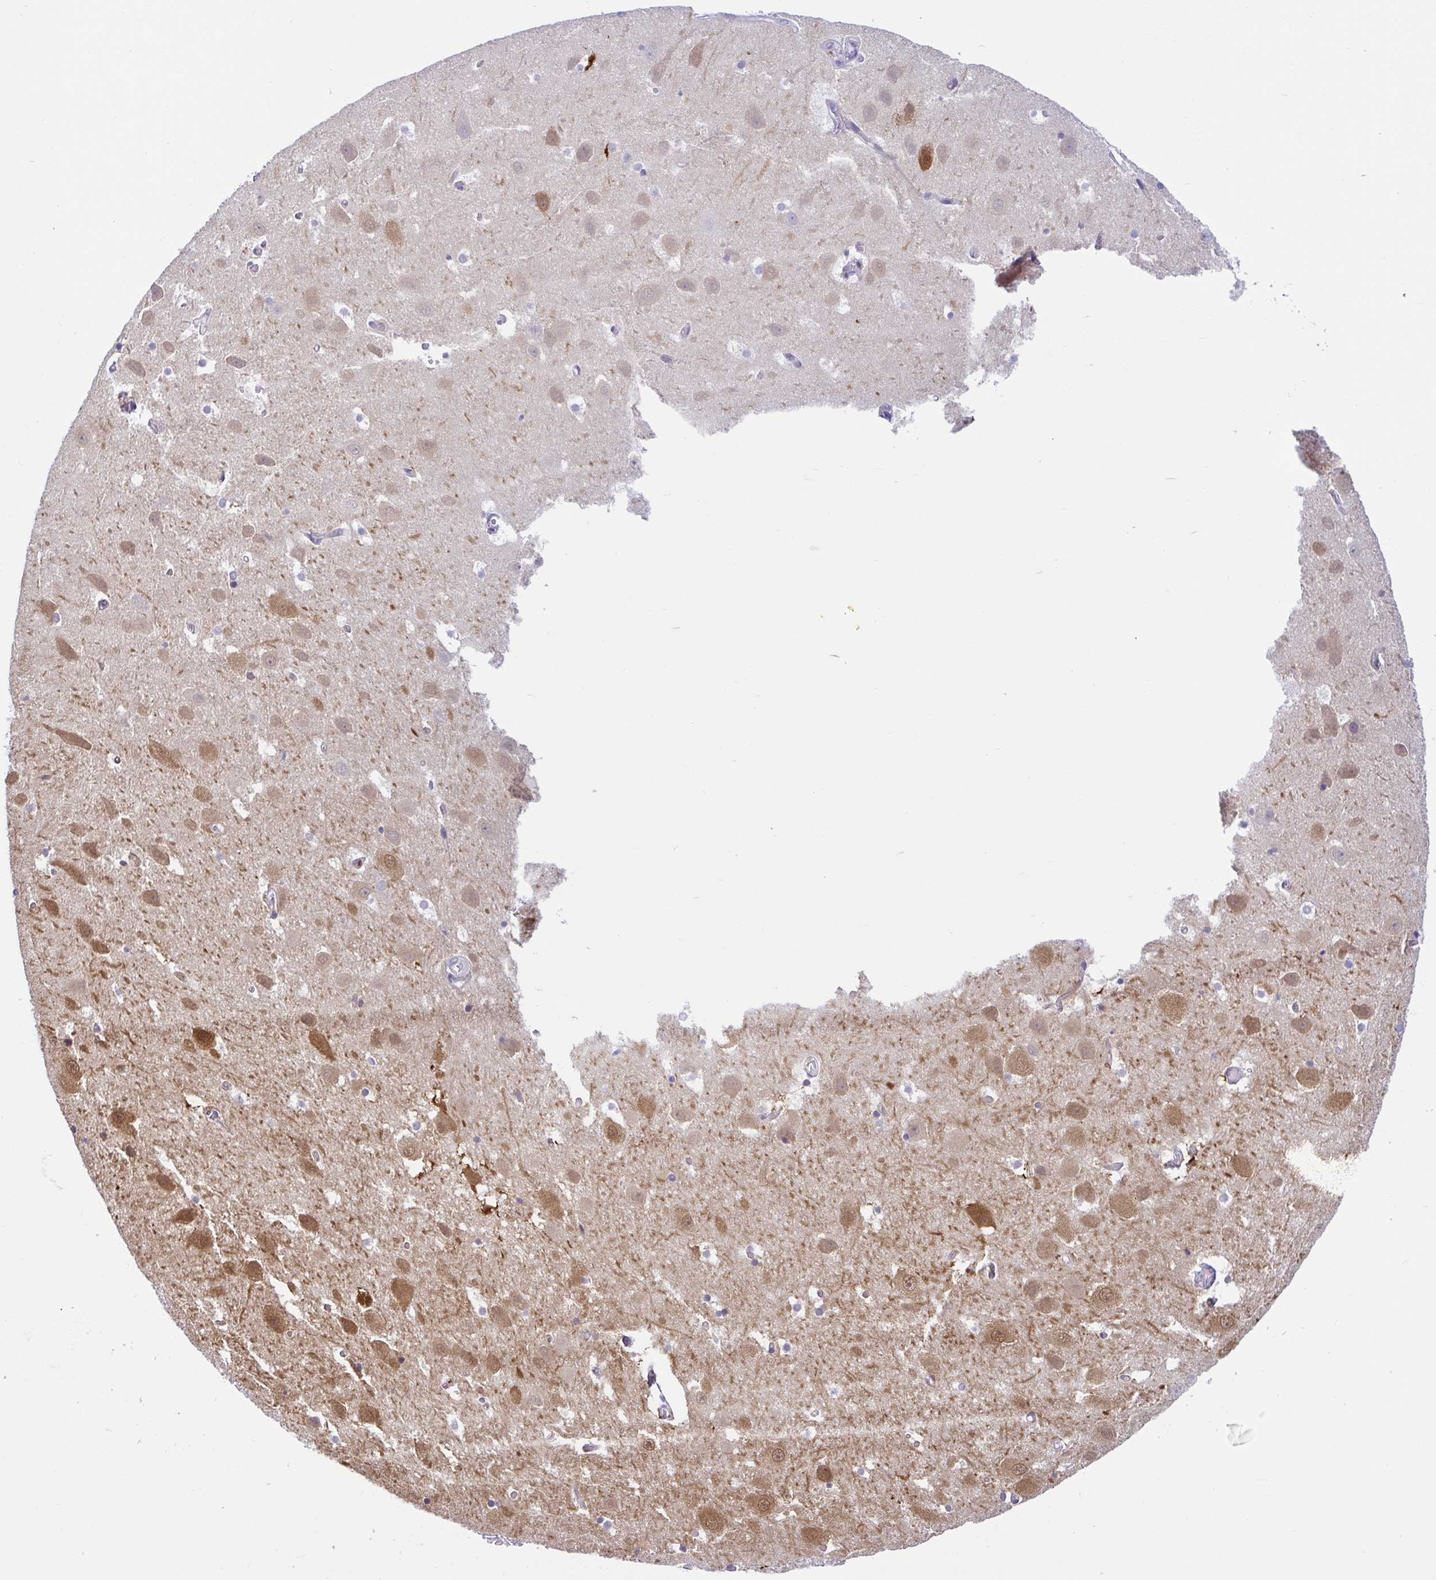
{"staining": {"intensity": "negative", "quantity": "none", "location": "none"}, "tissue": "hippocampus", "cell_type": "Glial cells", "image_type": "normal", "snomed": [{"axis": "morphology", "description": "Normal tissue, NOS"}, {"axis": "topography", "description": "Hippocampus"}], "caption": "This histopathology image is of benign hippocampus stained with immunohistochemistry to label a protein in brown with the nuclei are counter-stained blue. There is no expression in glial cells. (DAB (3,3'-diaminobenzidine) immunohistochemistry (IHC) with hematoxylin counter stain).", "gene": "ENSG00000274792", "patient": {"sex": "female", "age": 52}}